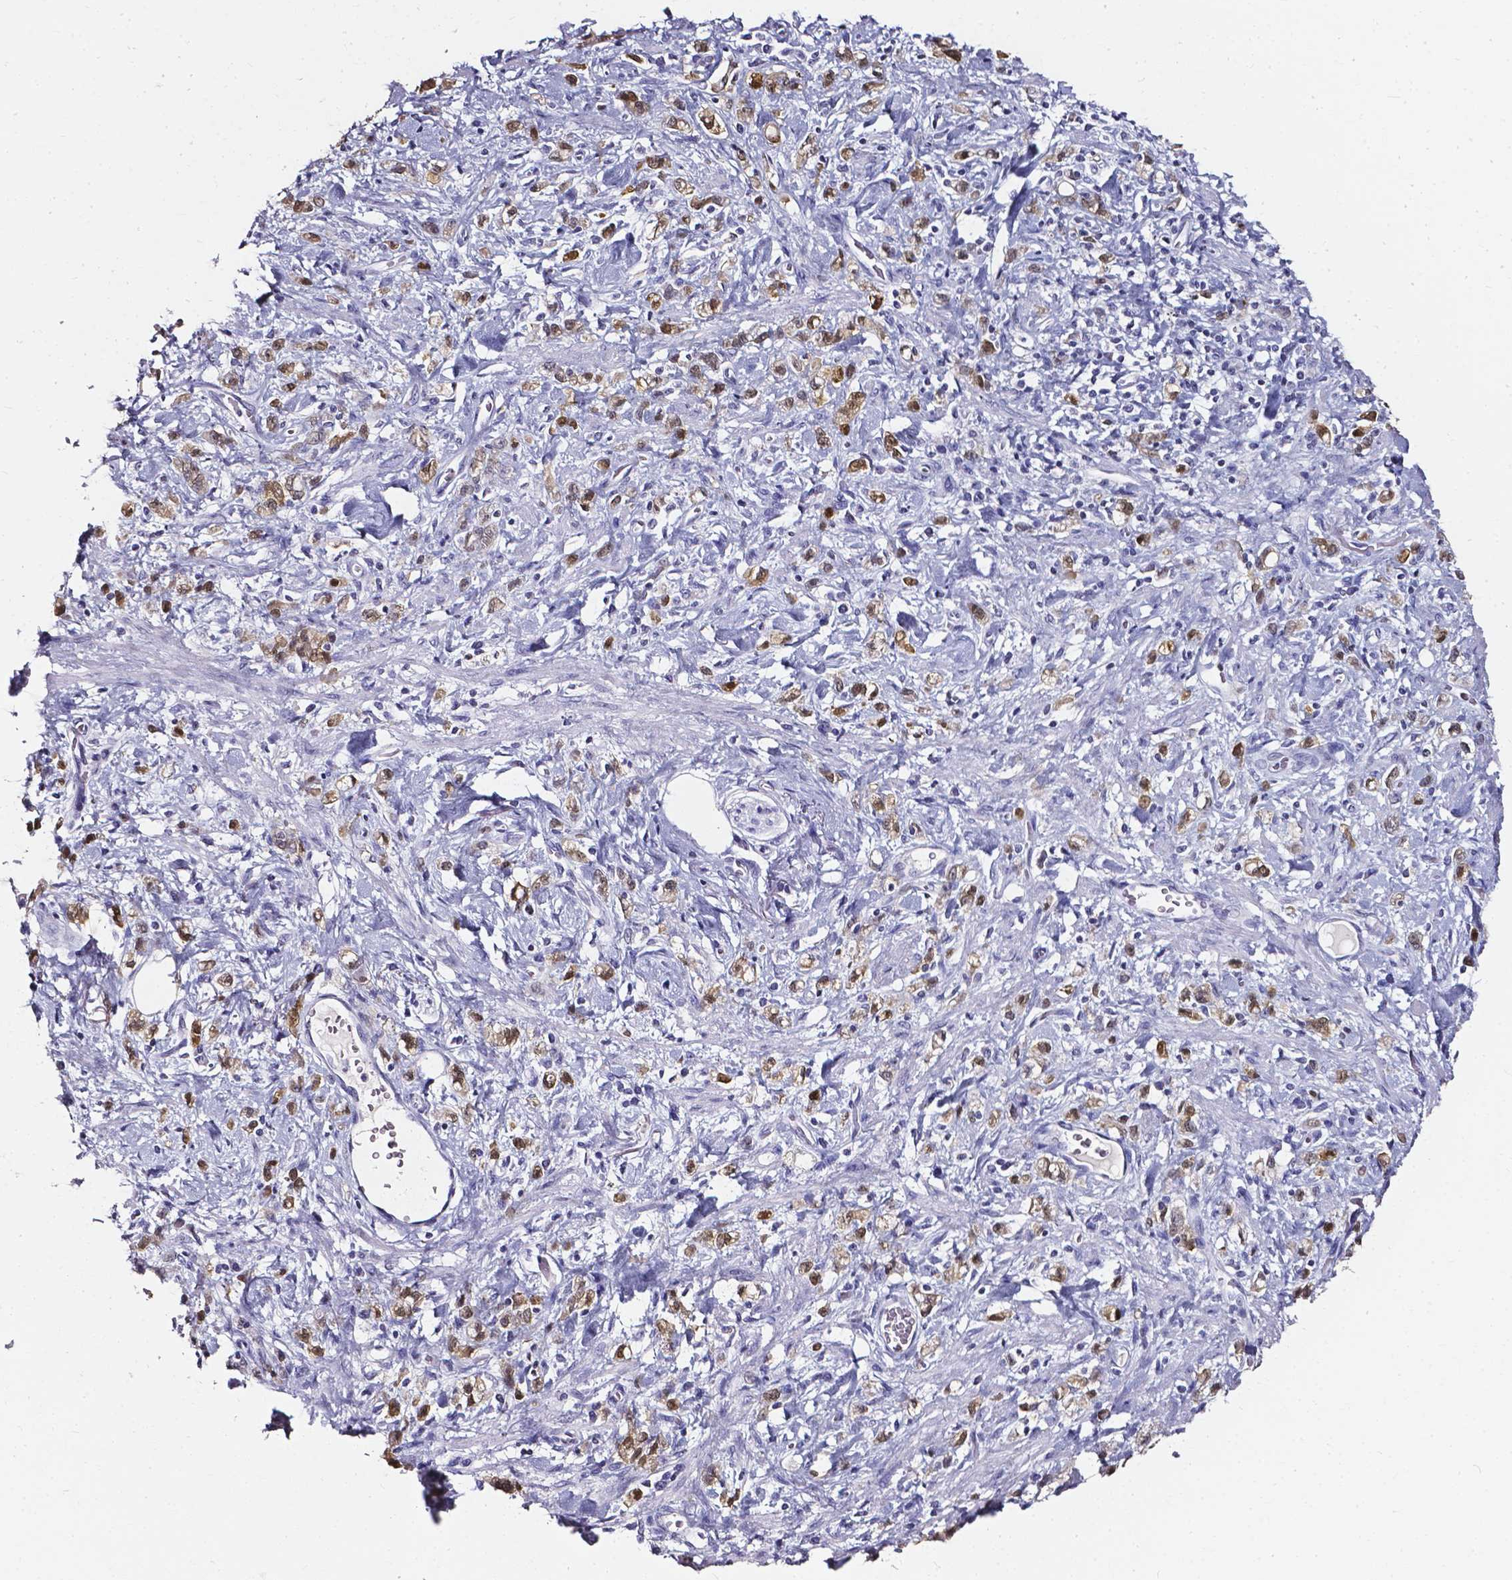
{"staining": {"intensity": "moderate", "quantity": ">75%", "location": "cytoplasmic/membranous,nuclear"}, "tissue": "stomach cancer", "cell_type": "Tumor cells", "image_type": "cancer", "snomed": [{"axis": "morphology", "description": "Adenocarcinoma, NOS"}, {"axis": "topography", "description": "Stomach"}], "caption": "DAB (3,3'-diaminobenzidine) immunohistochemical staining of stomach cancer (adenocarcinoma) shows moderate cytoplasmic/membranous and nuclear protein expression in approximately >75% of tumor cells.", "gene": "AKR1B10", "patient": {"sex": "male", "age": 77}}